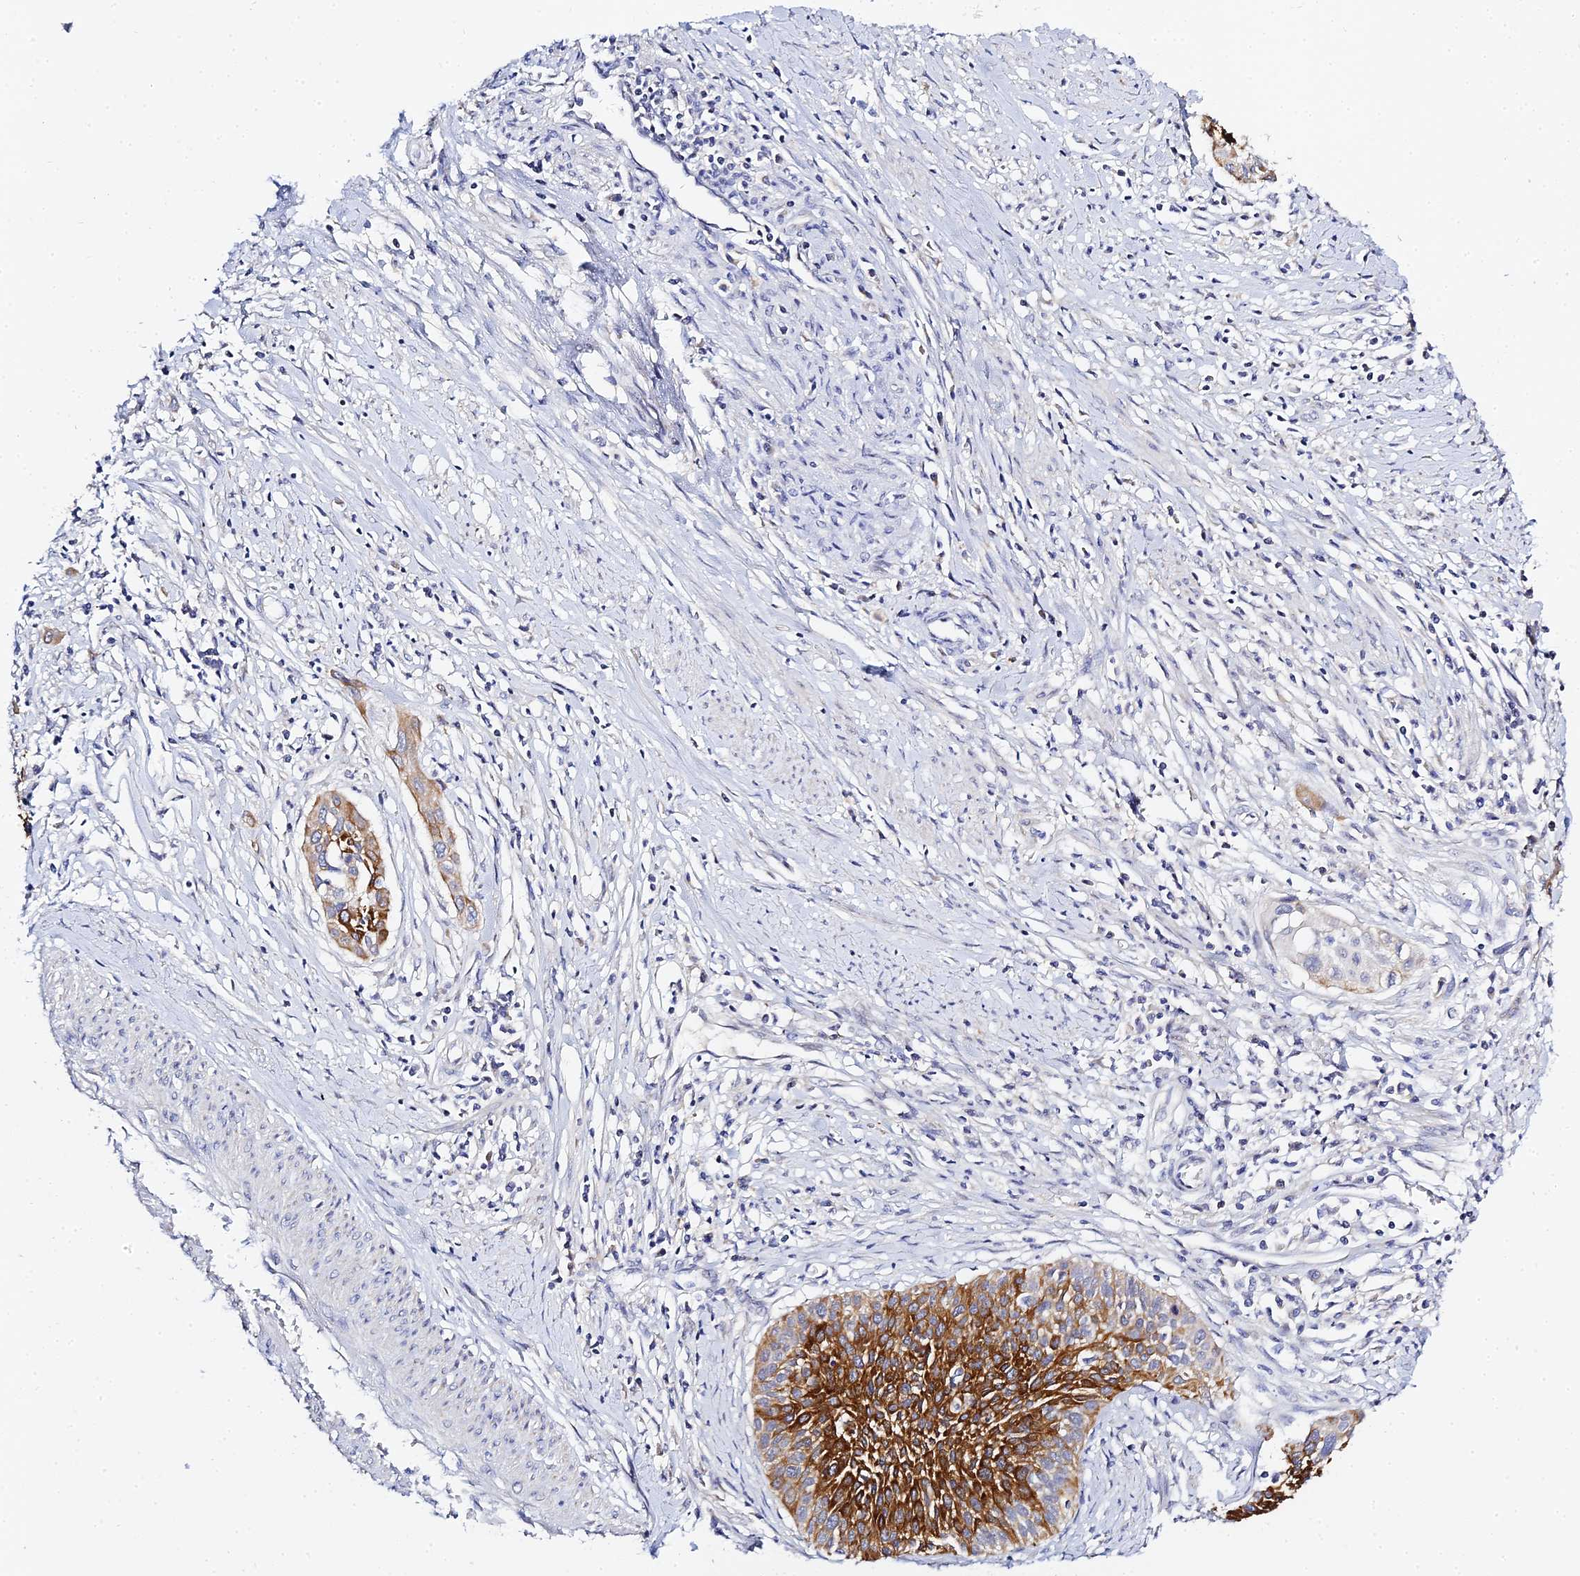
{"staining": {"intensity": "moderate", "quantity": "25%-75%", "location": "cytoplasmic/membranous"}, "tissue": "cervical cancer", "cell_type": "Tumor cells", "image_type": "cancer", "snomed": [{"axis": "morphology", "description": "Squamous cell carcinoma, NOS"}, {"axis": "topography", "description": "Cervix"}], "caption": "A medium amount of moderate cytoplasmic/membranous staining is present in approximately 25%-75% of tumor cells in cervical cancer (squamous cell carcinoma) tissue. (brown staining indicates protein expression, while blue staining denotes nuclei).", "gene": "ZXDA", "patient": {"sex": "female", "age": 34}}